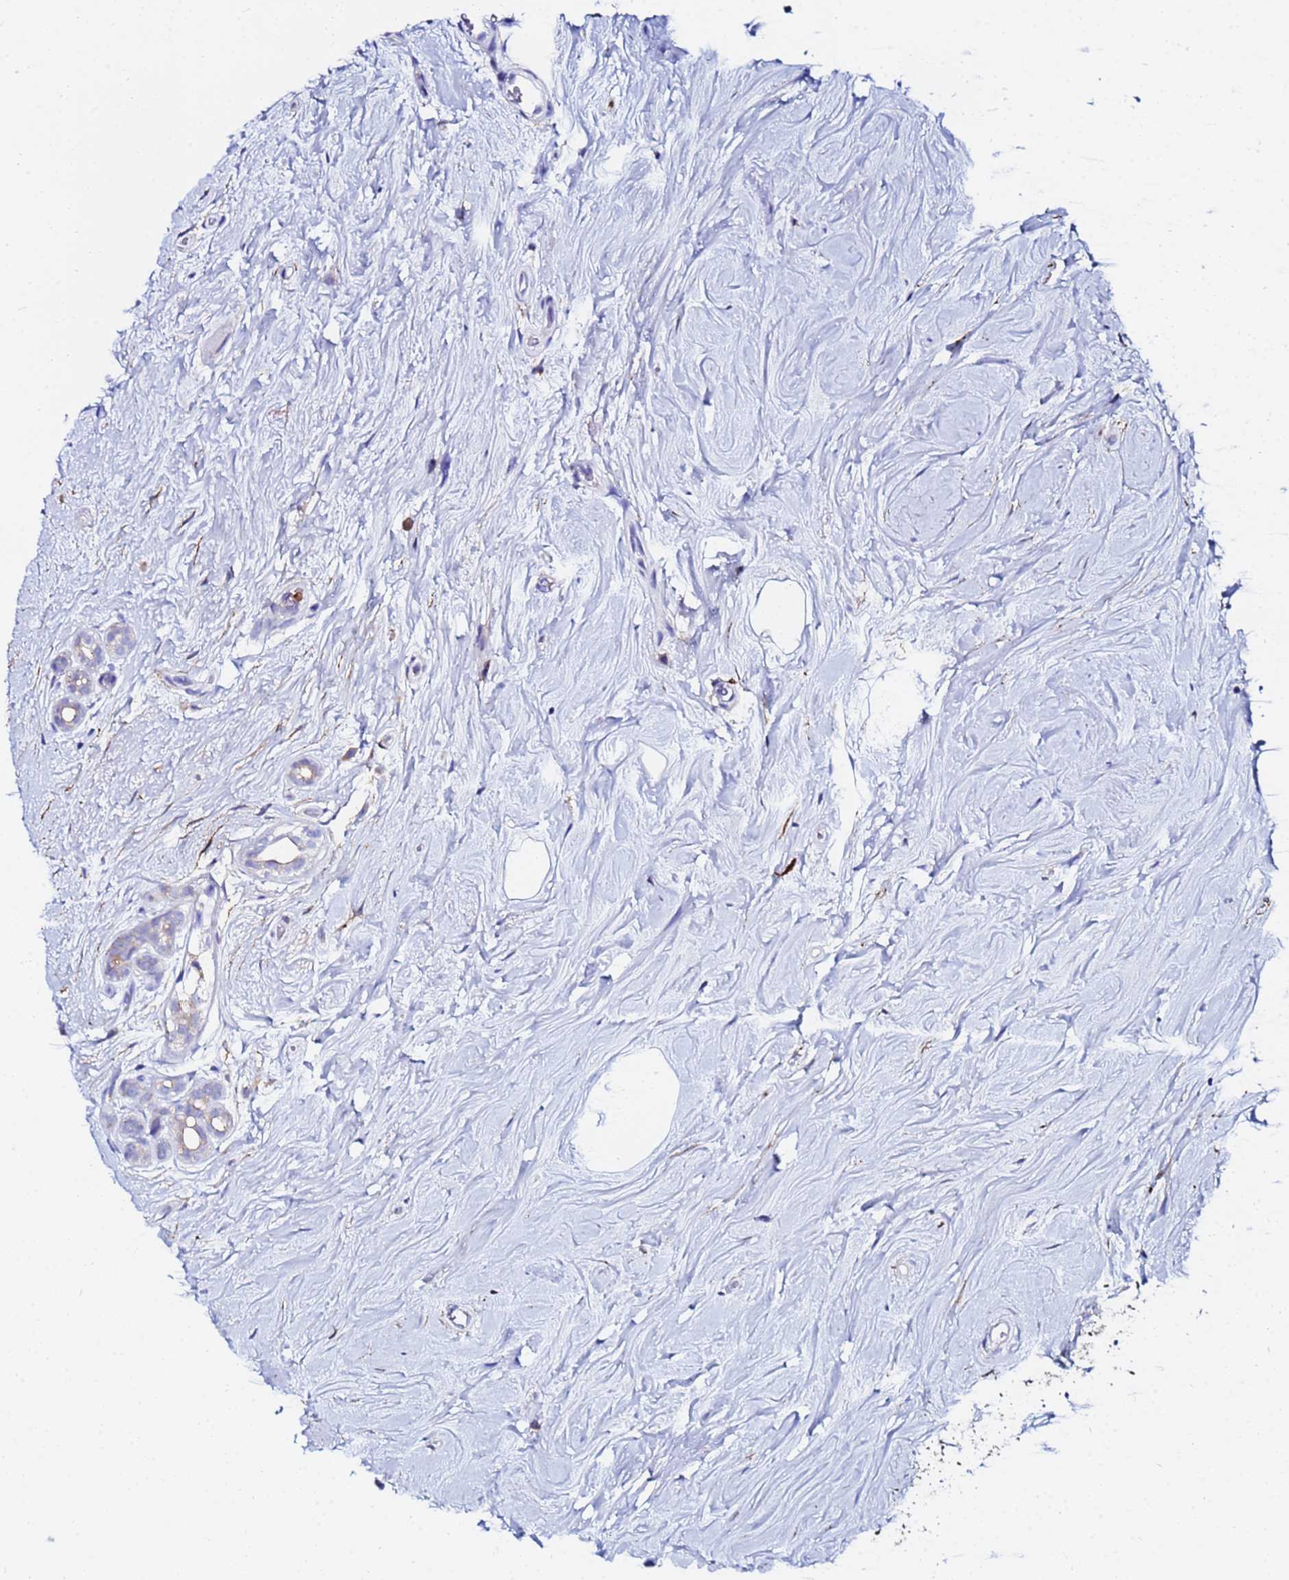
{"staining": {"intensity": "negative", "quantity": "none", "location": "none"}, "tissue": "breast cancer", "cell_type": "Tumor cells", "image_type": "cancer", "snomed": [{"axis": "morphology", "description": "Lobular carcinoma"}, {"axis": "topography", "description": "Breast"}], "caption": "This is an immunohistochemistry photomicrograph of breast cancer. There is no staining in tumor cells.", "gene": "BASP1", "patient": {"sex": "female", "age": 58}}